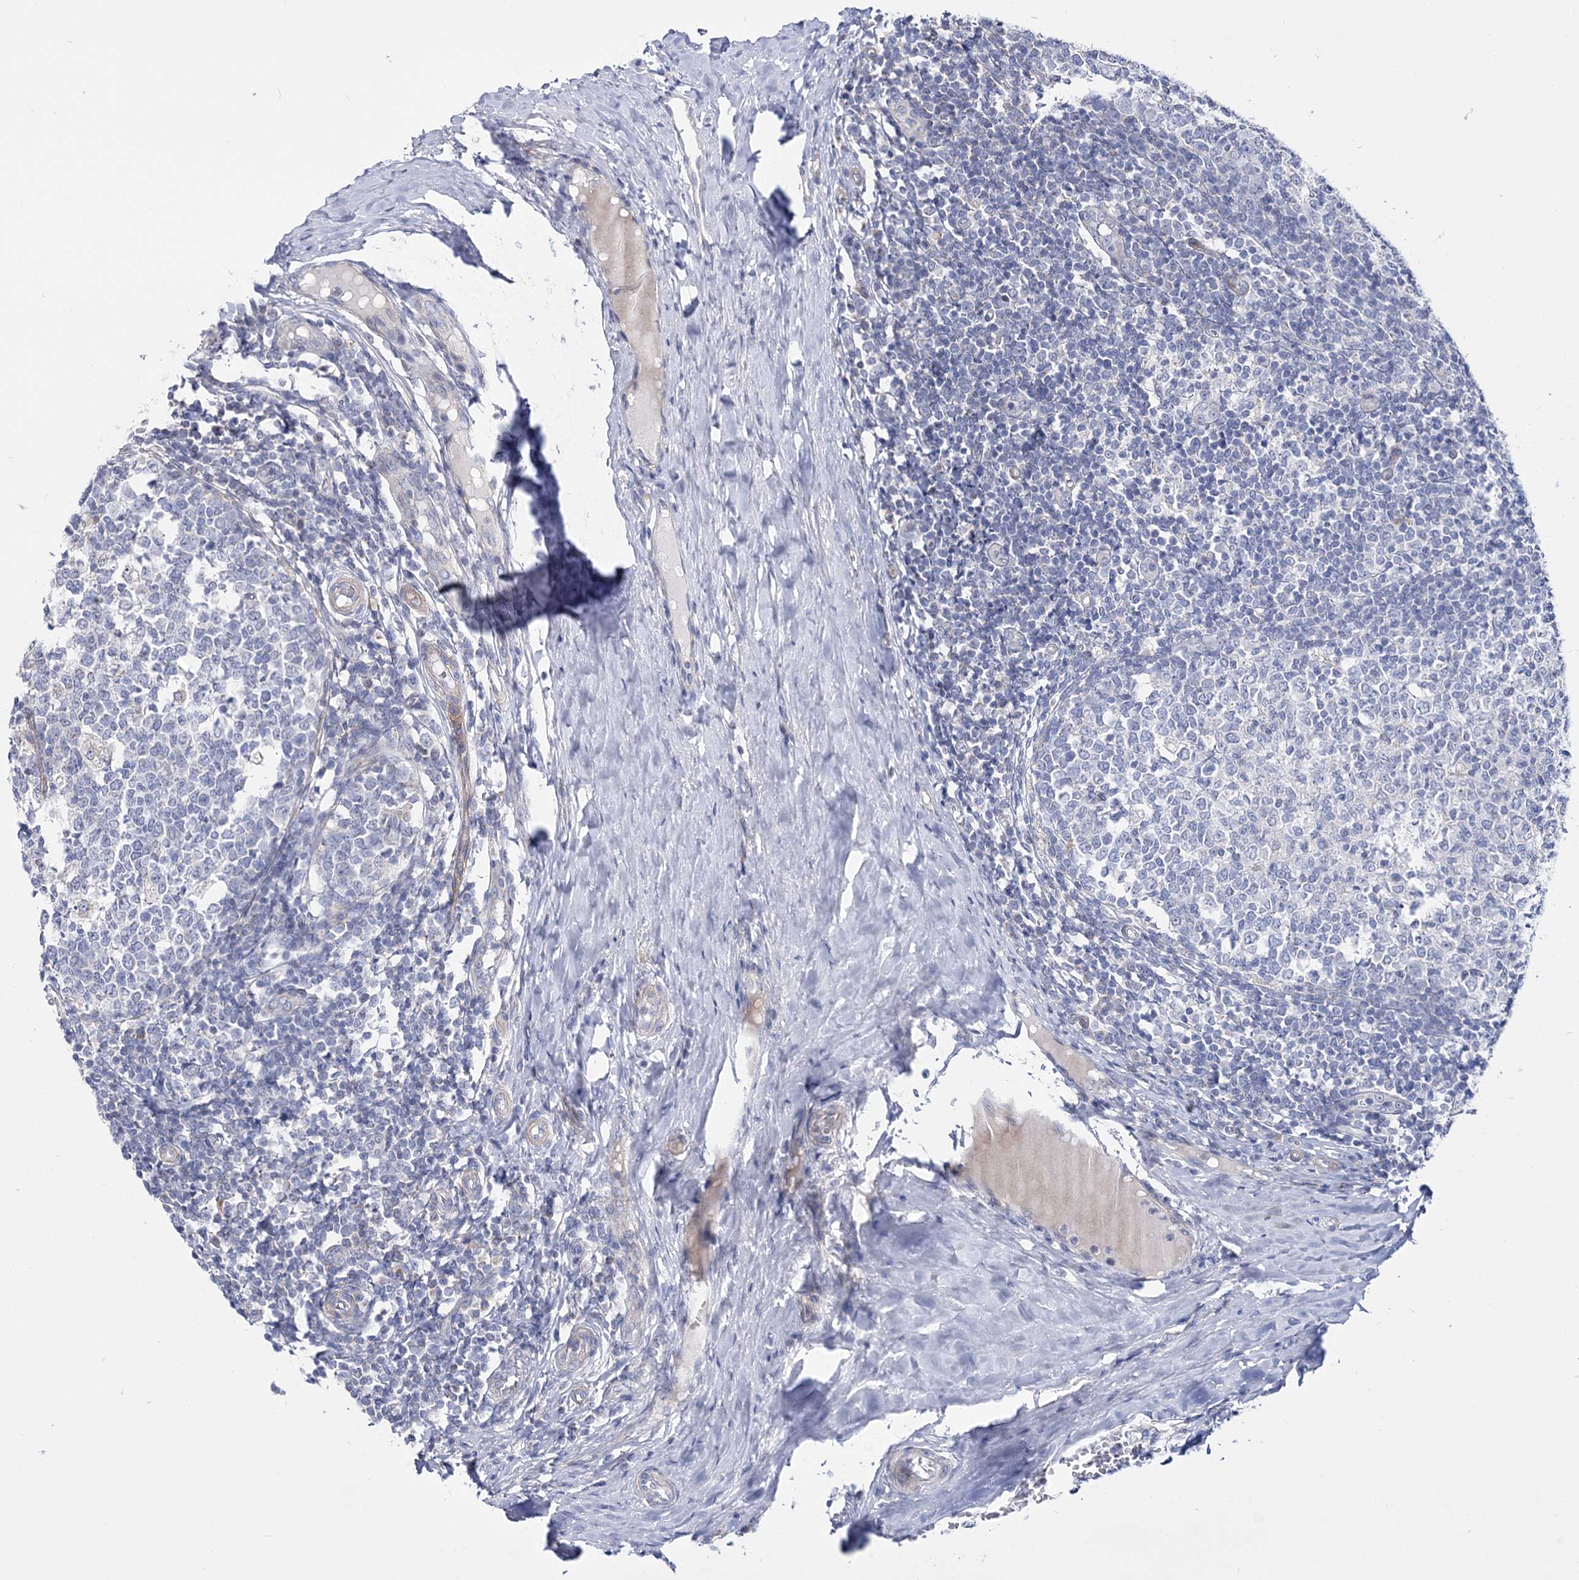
{"staining": {"intensity": "negative", "quantity": "none", "location": "none"}, "tissue": "tonsil", "cell_type": "Germinal center cells", "image_type": "normal", "snomed": [{"axis": "morphology", "description": "Normal tissue, NOS"}, {"axis": "topography", "description": "Tonsil"}], "caption": "IHC micrograph of benign tonsil: tonsil stained with DAB (3,3'-diaminobenzidine) demonstrates no significant protein staining in germinal center cells.", "gene": "ANO1", "patient": {"sex": "female", "age": 19}}